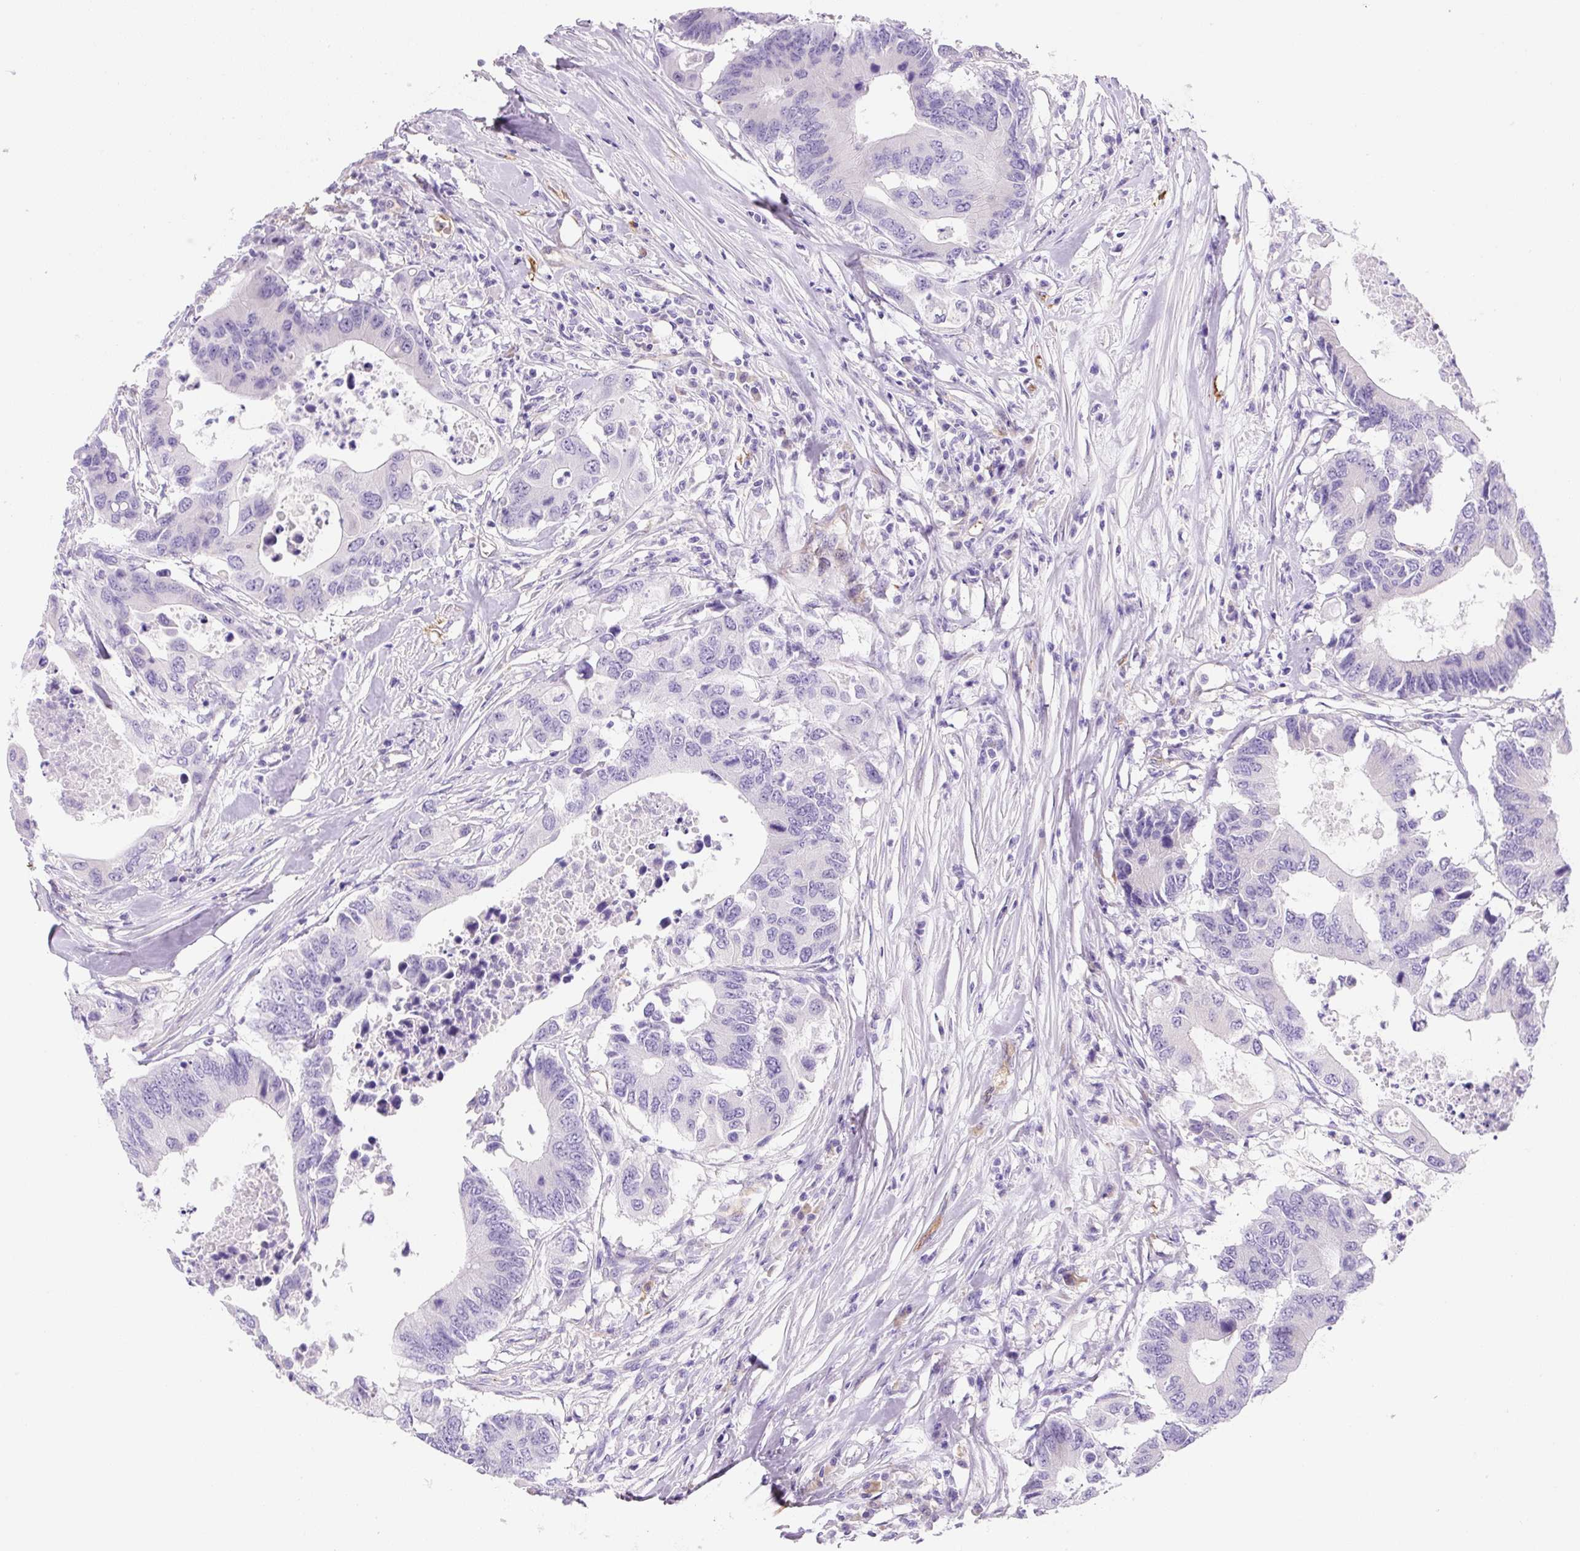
{"staining": {"intensity": "negative", "quantity": "none", "location": "none"}, "tissue": "colorectal cancer", "cell_type": "Tumor cells", "image_type": "cancer", "snomed": [{"axis": "morphology", "description": "Adenocarcinoma, NOS"}, {"axis": "topography", "description": "Colon"}], "caption": "Protein analysis of colorectal cancer reveals no significant staining in tumor cells. (Brightfield microscopy of DAB (3,3'-diaminobenzidine) immunohistochemistry (IHC) at high magnification).", "gene": "ASB4", "patient": {"sex": "male", "age": 71}}